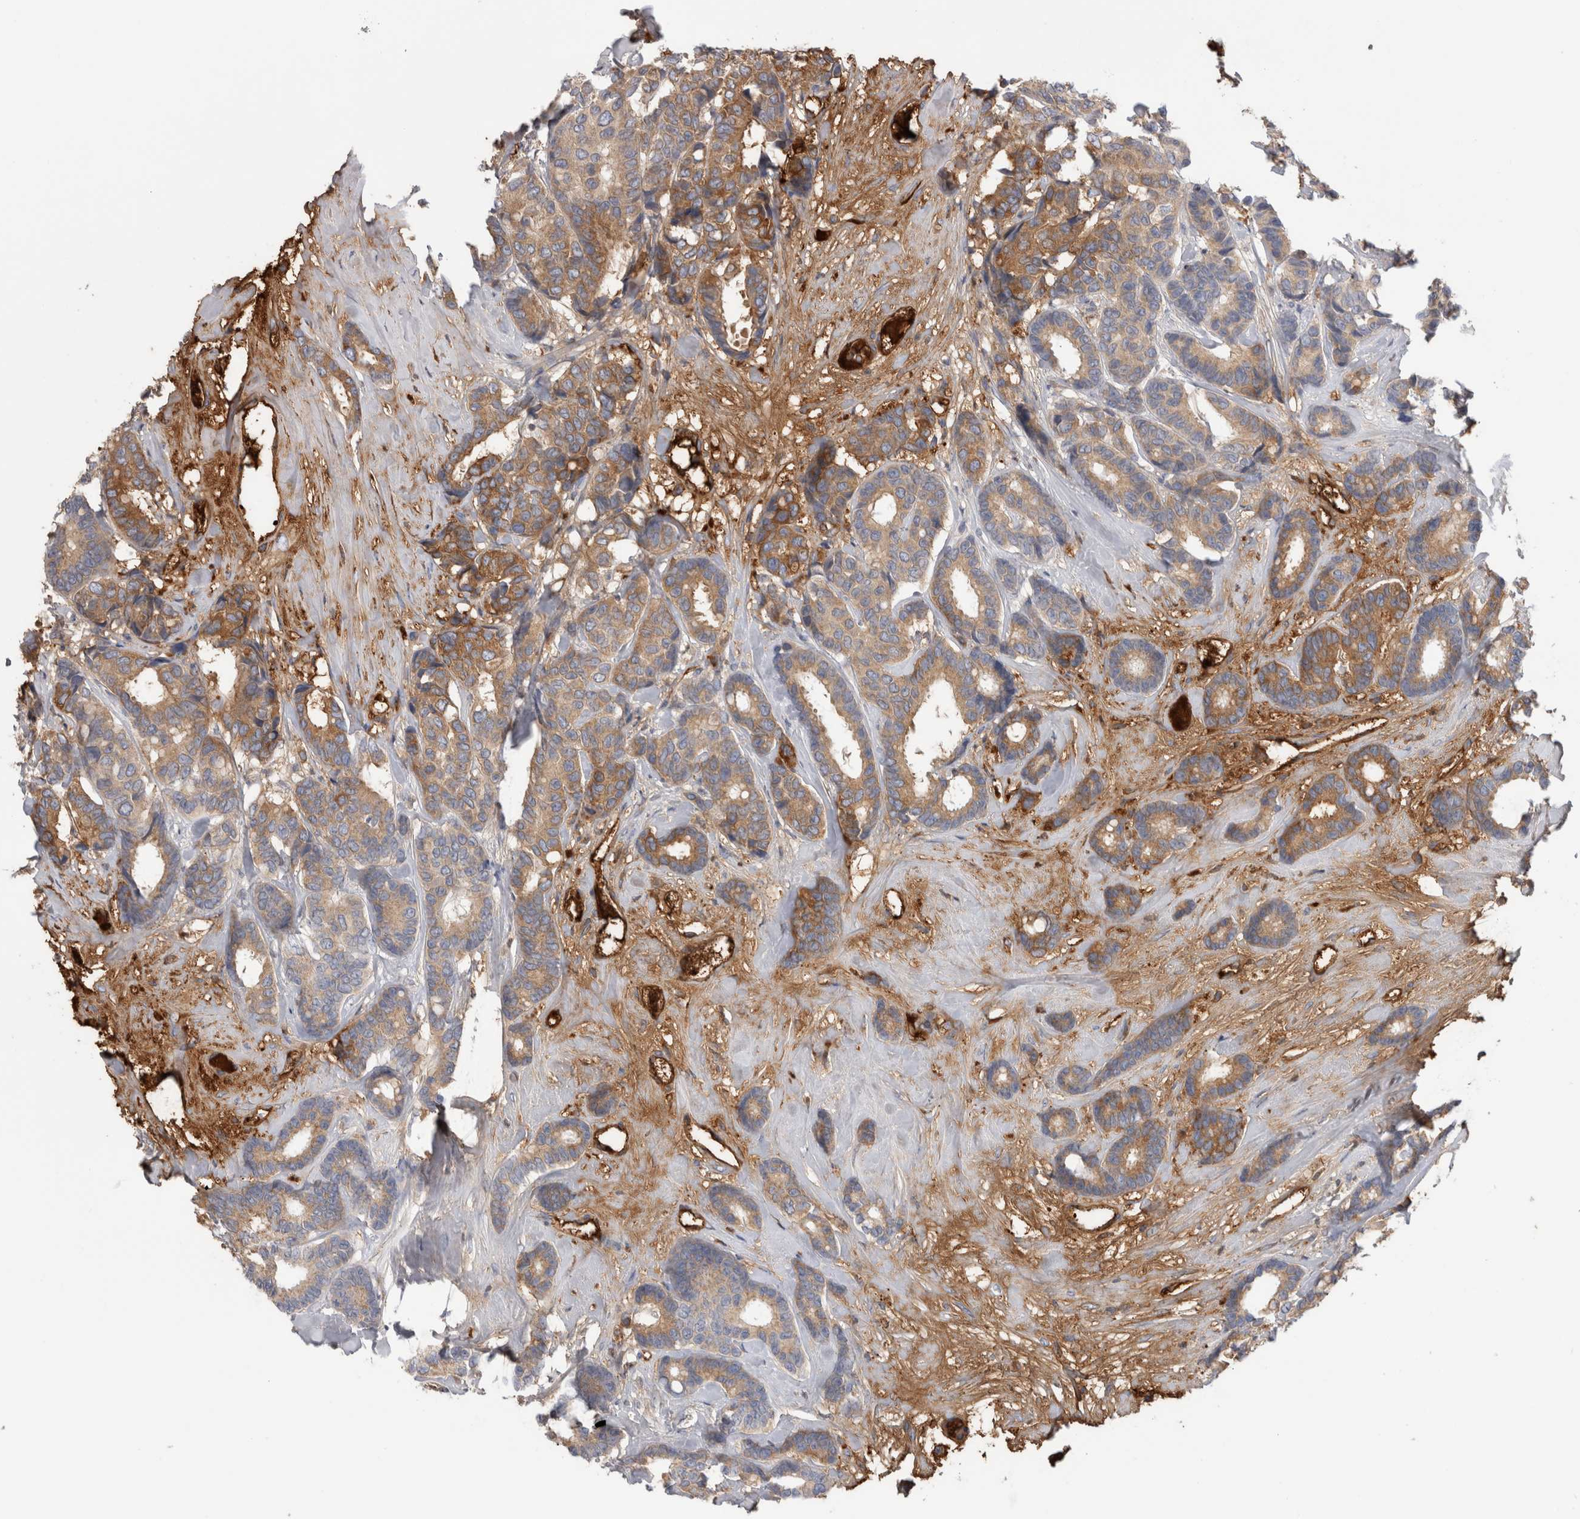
{"staining": {"intensity": "moderate", "quantity": ">75%", "location": "cytoplasmic/membranous"}, "tissue": "breast cancer", "cell_type": "Tumor cells", "image_type": "cancer", "snomed": [{"axis": "morphology", "description": "Duct carcinoma"}, {"axis": "topography", "description": "Breast"}], "caption": "A micrograph of breast cancer stained for a protein shows moderate cytoplasmic/membranous brown staining in tumor cells.", "gene": "TBCE", "patient": {"sex": "female", "age": 87}}